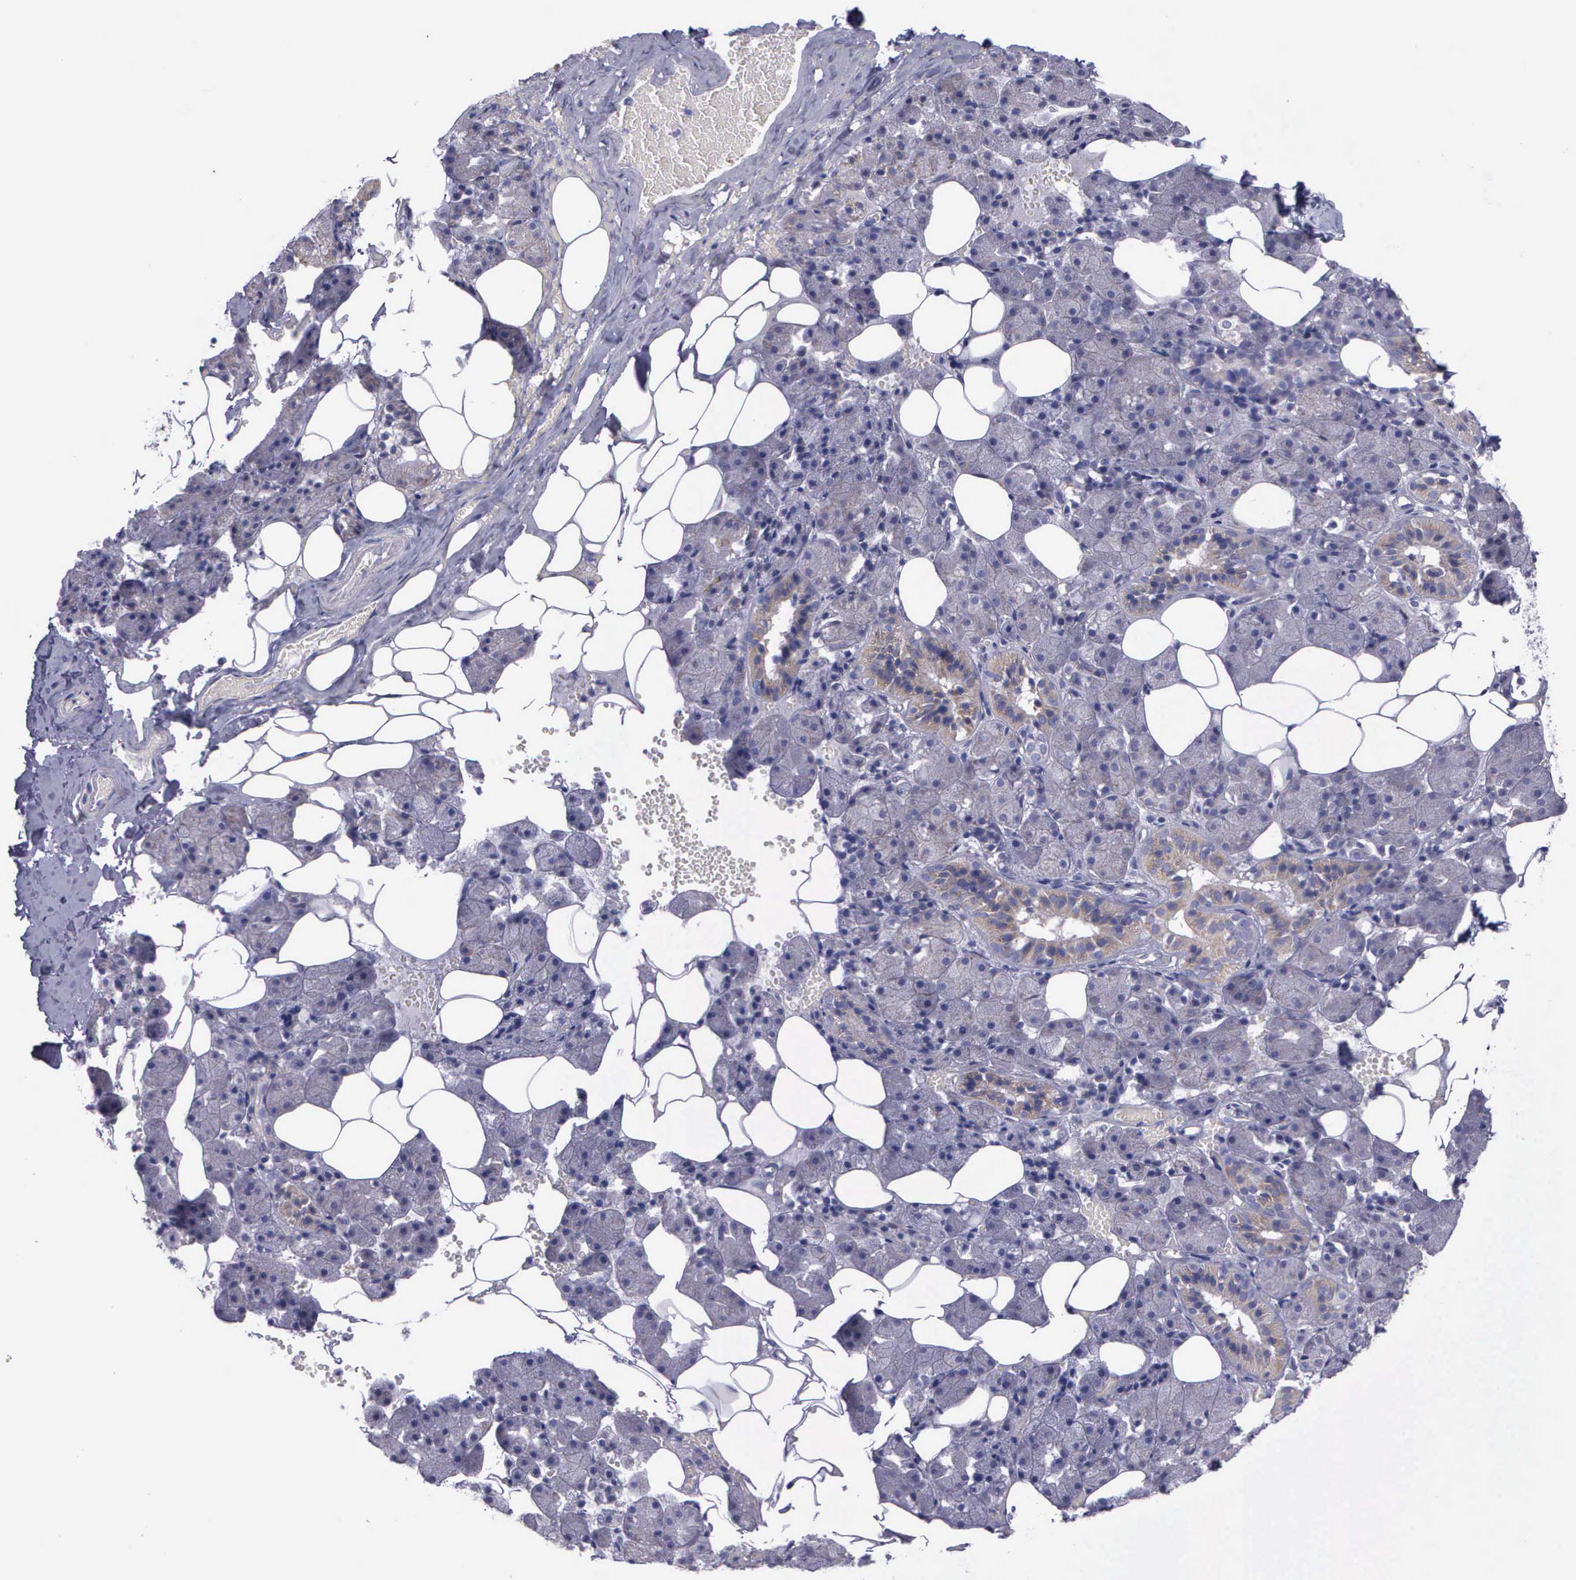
{"staining": {"intensity": "moderate", "quantity": "25%-75%", "location": "cytoplasmic/membranous"}, "tissue": "salivary gland", "cell_type": "Glandular cells", "image_type": "normal", "snomed": [{"axis": "morphology", "description": "Normal tissue, NOS"}, {"axis": "topography", "description": "Salivary gland"}], "caption": "Glandular cells exhibit medium levels of moderate cytoplasmic/membranous staining in about 25%-75% of cells in normal human salivary gland.", "gene": "SYNJ2BP", "patient": {"sex": "female", "age": 55}}